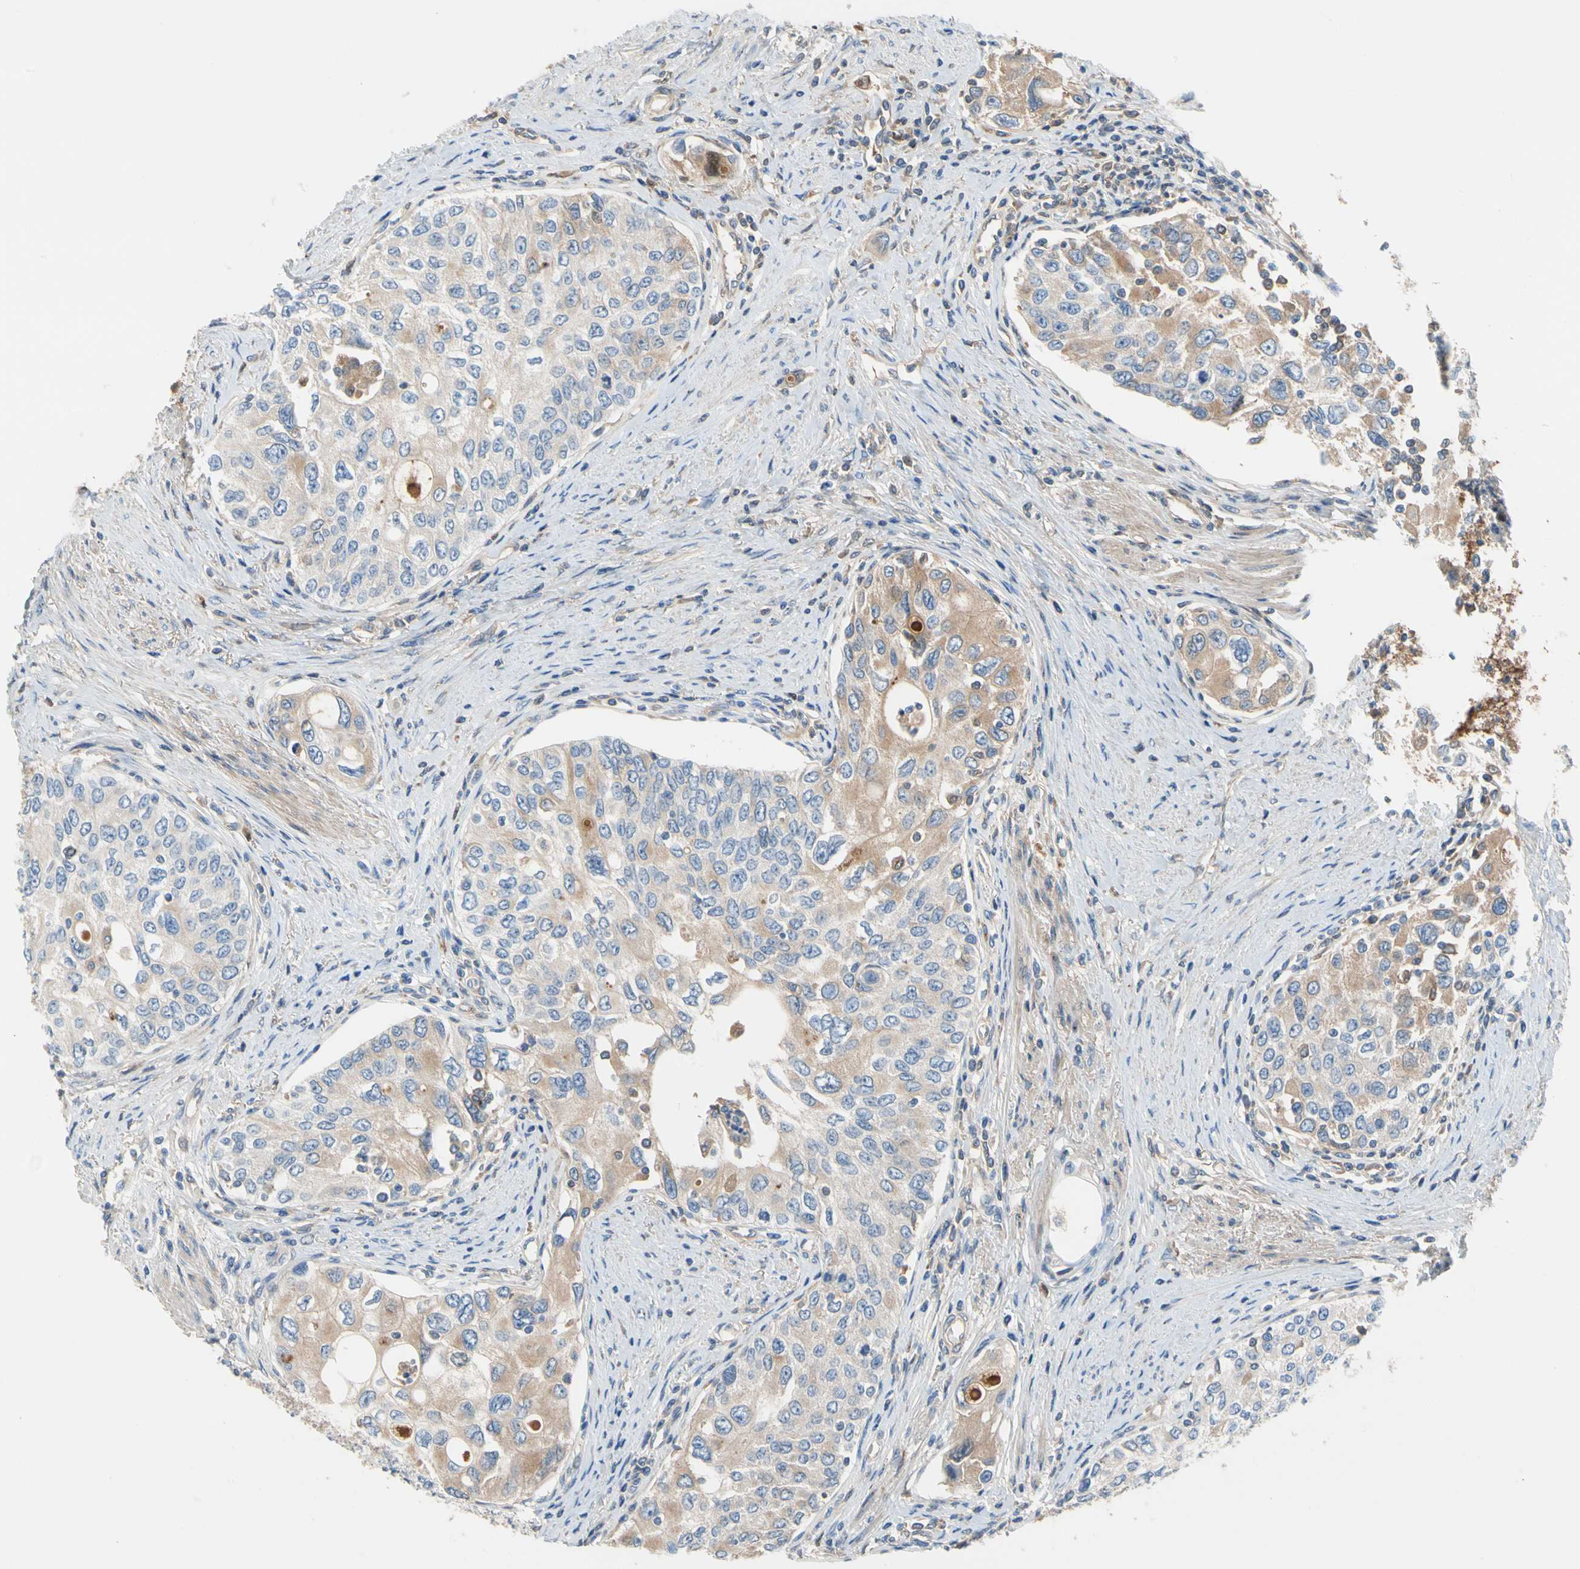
{"staining": {"intensity": "weak", "quantity": "25%-75%", "location": "cytoplasmic/membranous"}, "tissue": "urothelial cancer", "cell_type": "Tumor cells", "image_type": "cancer", "snomed": [{"axis": "morphology", "description": "Urothelial carcinoma, High grade"}, {"axis": "topography", "description": "Urinary bladder"}], "caption": "Protein expression analysis of urothelial carcinoma (high-grade) exhibits weak cytoplasmic/membranous positivity in about 25%-75% of tumor cells.", "gene": "ENTREP3", "patient": {"sex": "female", "age": 56}}